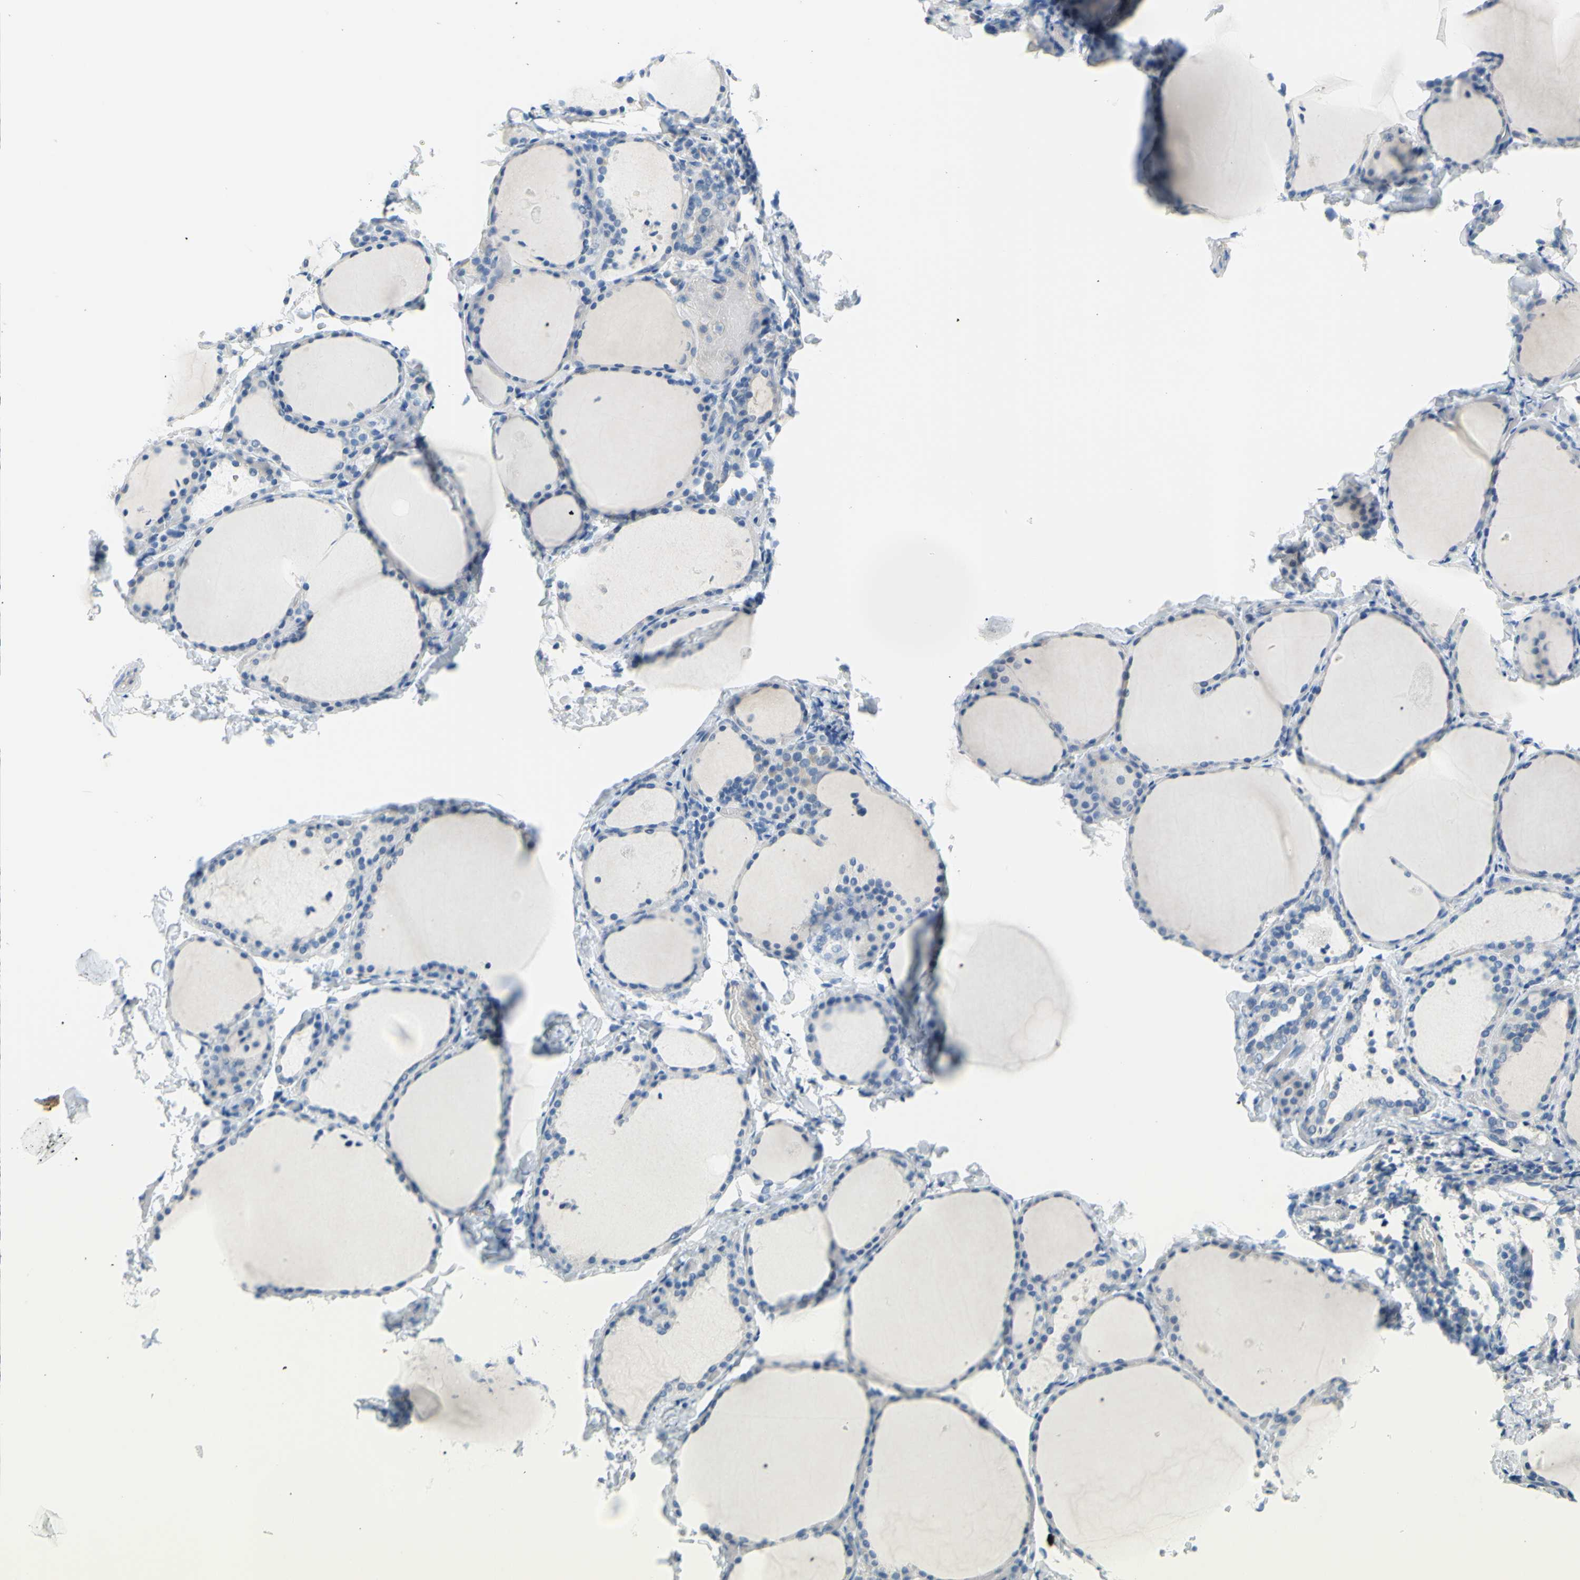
{"staining": {"intensity": "negative", "quantity": "none", "location": "none"}, "tissue": "thyroid gland", "cell_type": "Glandular cells", "image_type": "normal", "snomed": [{"axis": "morphology", "description": "Normal tissue, NOS"}, {"axis": "morphology", "description": "Papillary adenocarcinoma, NOS"}, {"axis": "topography", "description": "Thyroid gland"}], "caption": "Immunohistochemistry histopathology image of benign thyroid gland: human thyroid gland stained with DAB (3,3'-diaminobenzidine) displays no significant protein staining in glandular cells. Nuclei are stained in blue.", "gene": "DCT", "patient": {"sex": "female", "age": 30}}